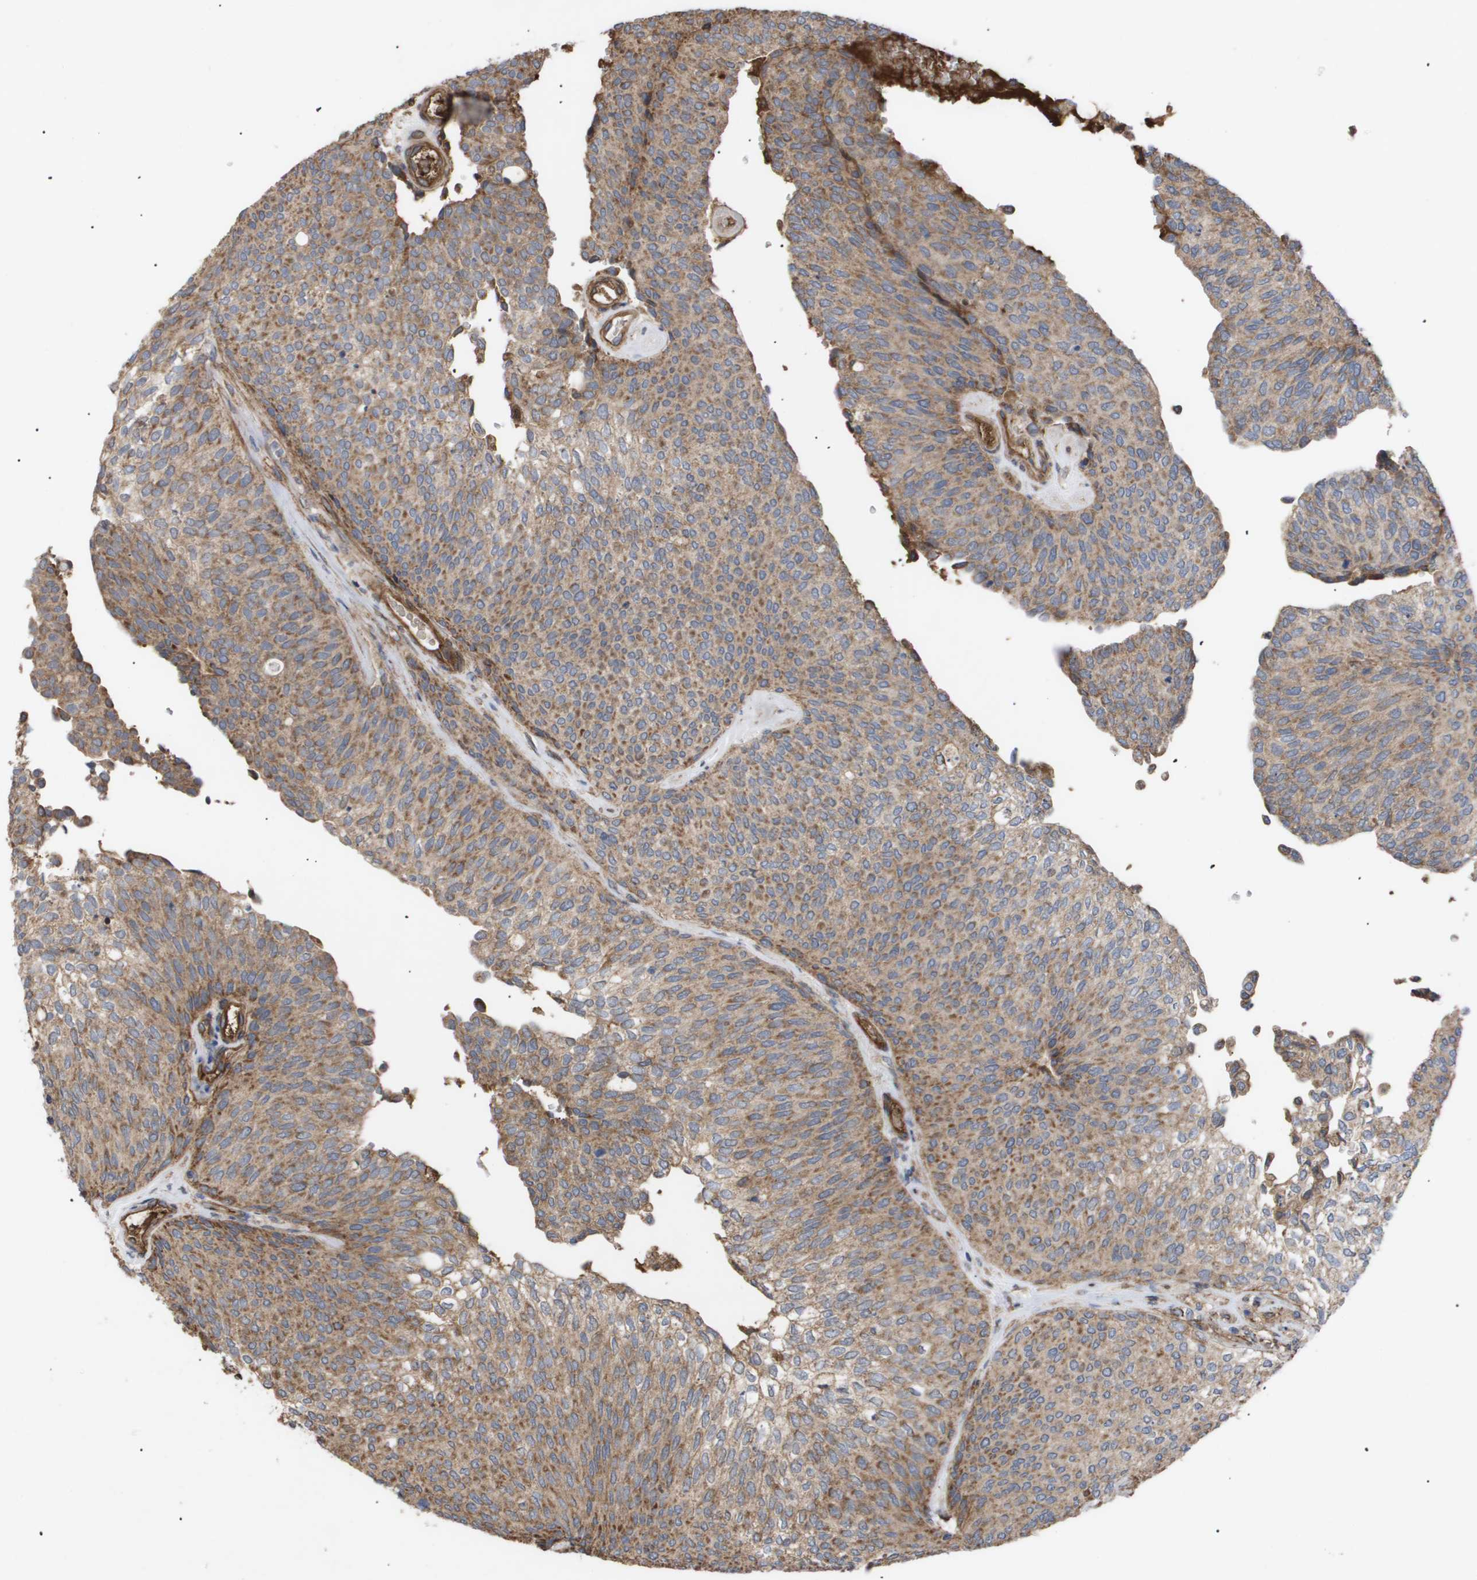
{"staining": {"intensity": "moderate", "quantity": ">75%", "location": "cytoplasmic/membranous"}, "tissue": "urothelial cancer", "cell_type": "Tumor cells", "image_type": "cancer", "snomed": [{"axis": "morphology", "description": "Urothelial carcinoma, Low grade"}, {"axis": "topography", "description": "Urinary bladder"}], "caption": "Immunohistochemistry (IHC) micrograph of human low-grade urothelial carcinoma stained for a protein (brown), which displays medium levels of moderate cytoplasmic/membranous positivity in approximately >75% of tumor cells.", "gene": "TNS1", "patient": {"sex": "female", "age": 79}}